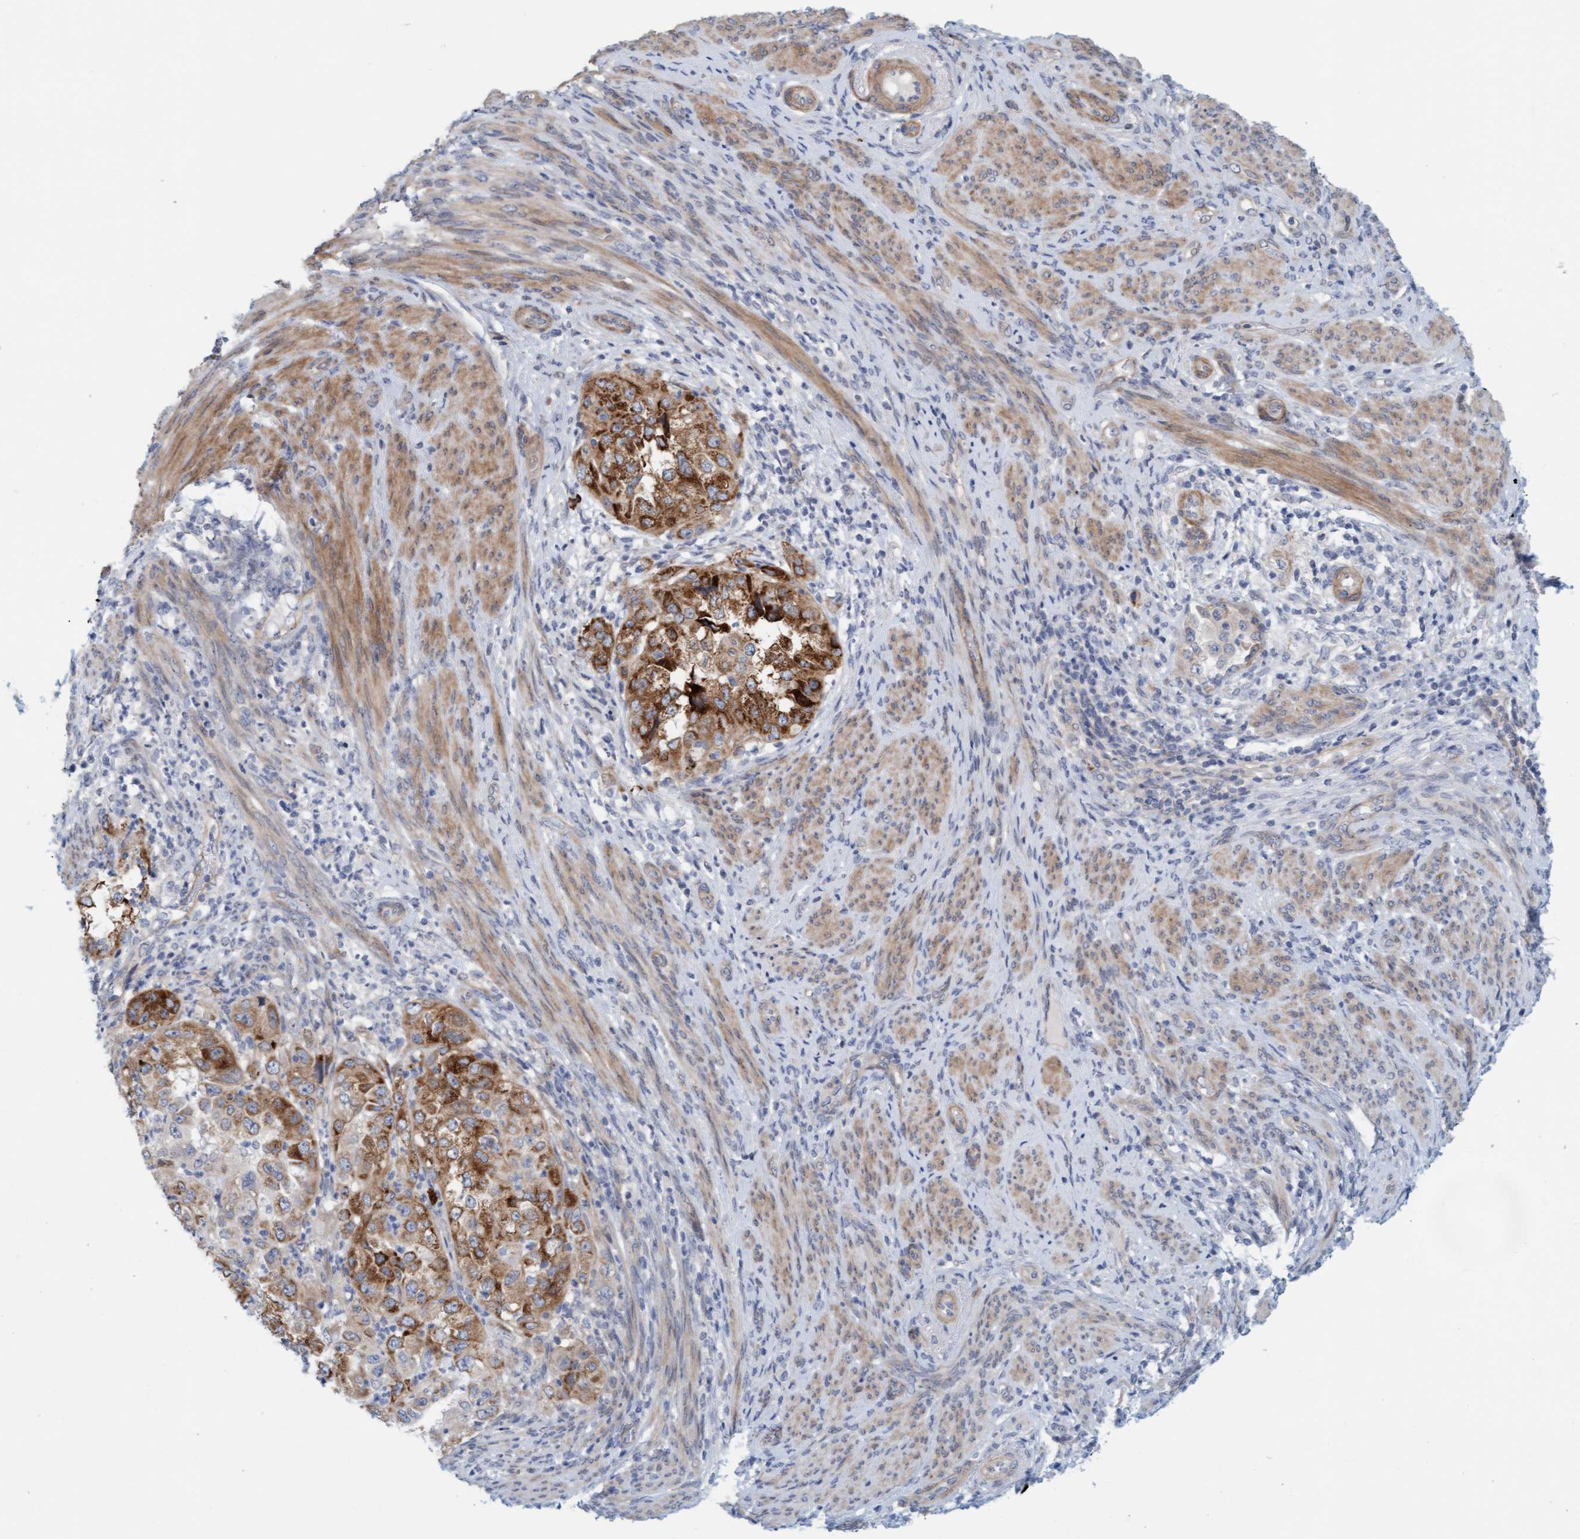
{"staining": {"intensity": "strong", "quantity": ">75%", "location": "cytoplasmic/membranous"}, "tissue": "endometrial cancer", "cell_type": "Tumor cells", "image_type": "cancer", "snomed": [{"axis": "morphology", "description": "Adenocarcinoma, NOS"}, {"axis": "topography", "description": "Endometrium"}], "caption": "Protein expression analysis of human endometrial cancer (adenocarcinoma) reveals strong cytoplasmic/membranous positivity in about >75% of tumor cells. The protein of interest is shown in brown color, while the nuclei are stained blue.", "gene": "TSTD2", "patient": {"sex": "female", "age": 85}}